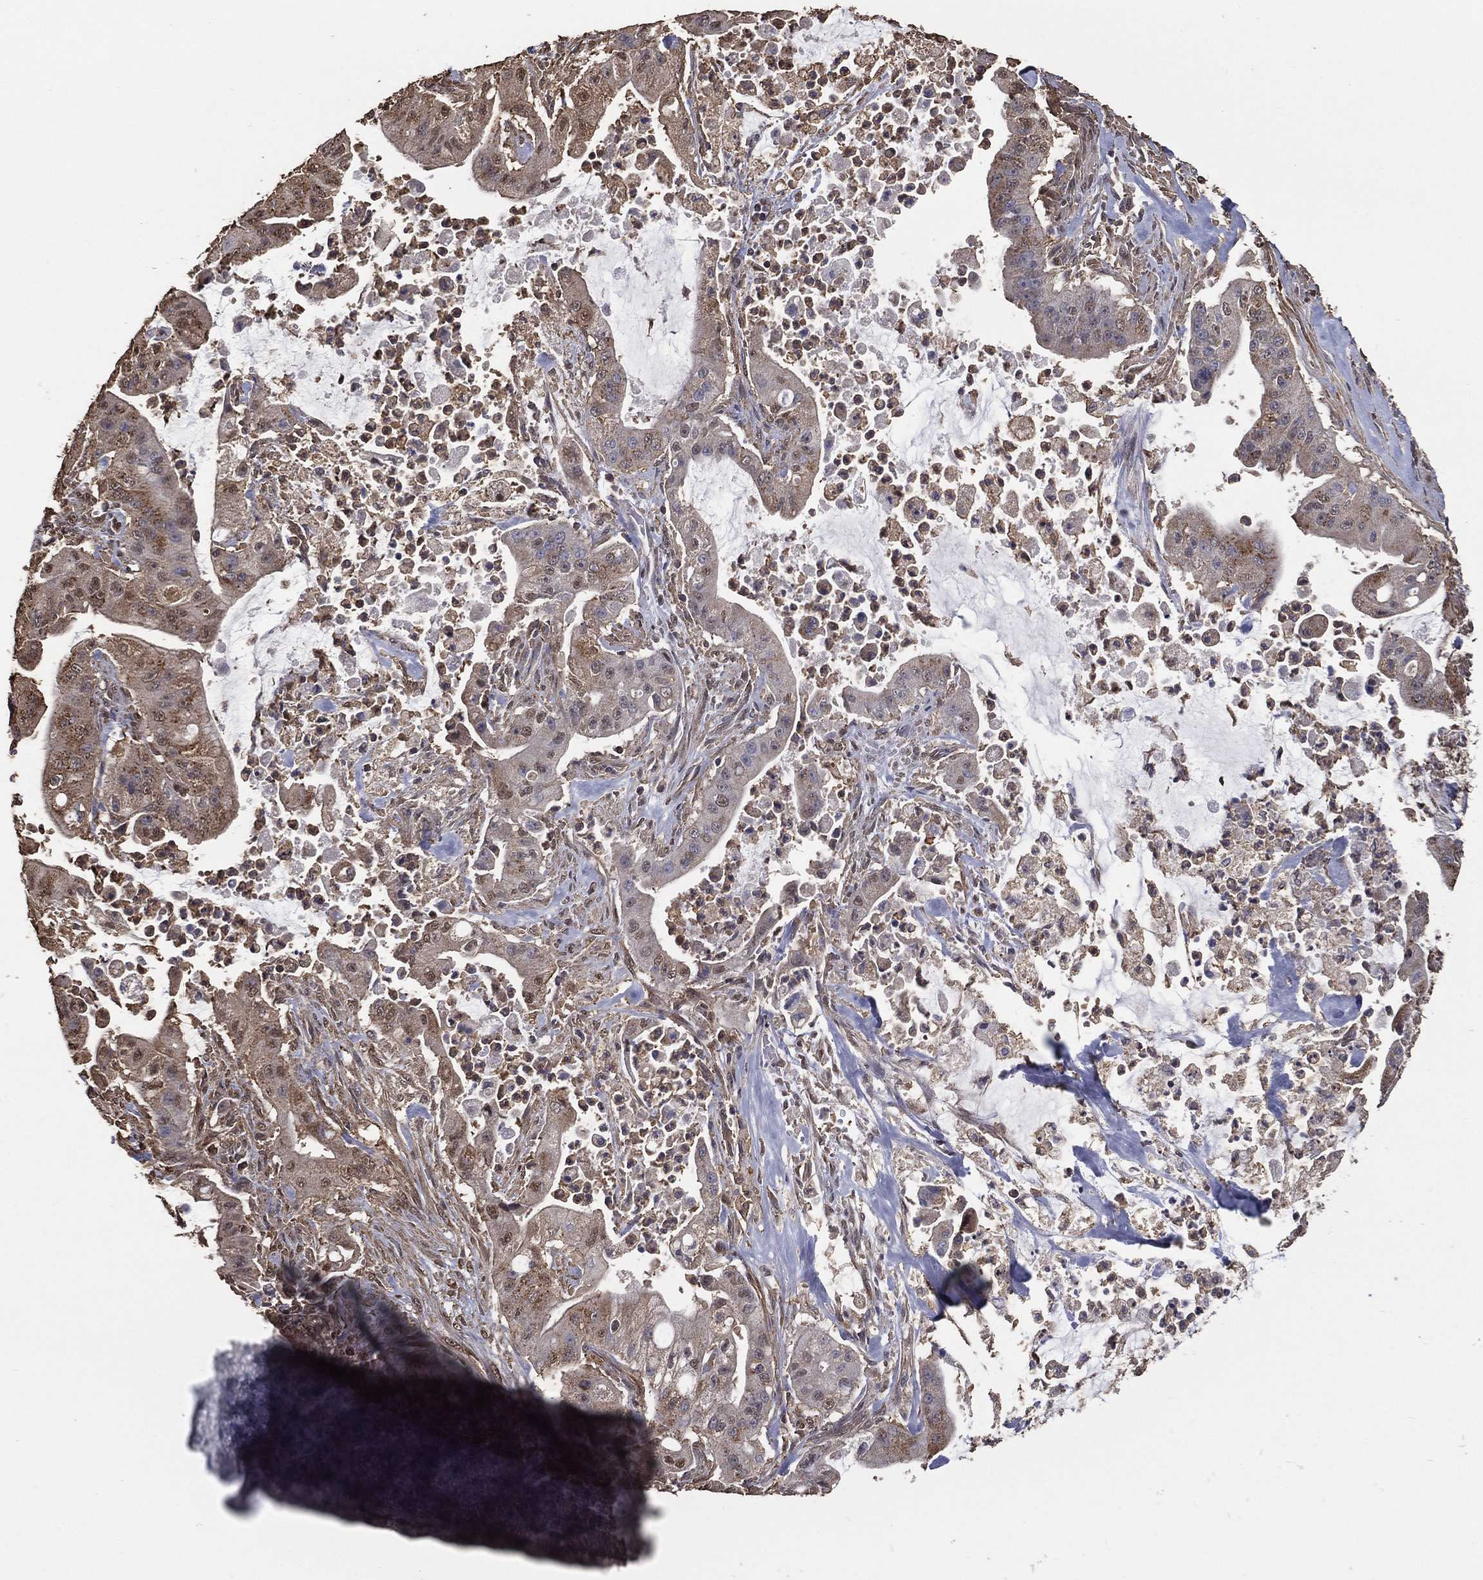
{"staining": {"intensity": "moderate", "quantity": "25%-75%", "location": "cytoplasmic/membranous"}, "tissue": "pancreatic cancer", "cell_type": "Tumor cells", "image_type": "cancer", "snomed": [{"axis": "morphology", "description": "Normal tissue, NOS"}, {"axis": "morphology", "description": "Inflammation, NOS"}, {"axis": "morphology", "description": "Adenocarcinoma, NOS"}, {"axis": "topography", "description": "Pancreas"}], "caption": "Immunohistochemistry (DAB (3,3'-diaminobenzidine)) staining of human adenocarcinoma (pancreatic) shows moderate cytoplasmic/membranous protein staining in about 25%-75% of tumor cells. Nuclei are stained in blue.", "gene": "GPR183", "patient": {"sex": "male", "age": 57}}